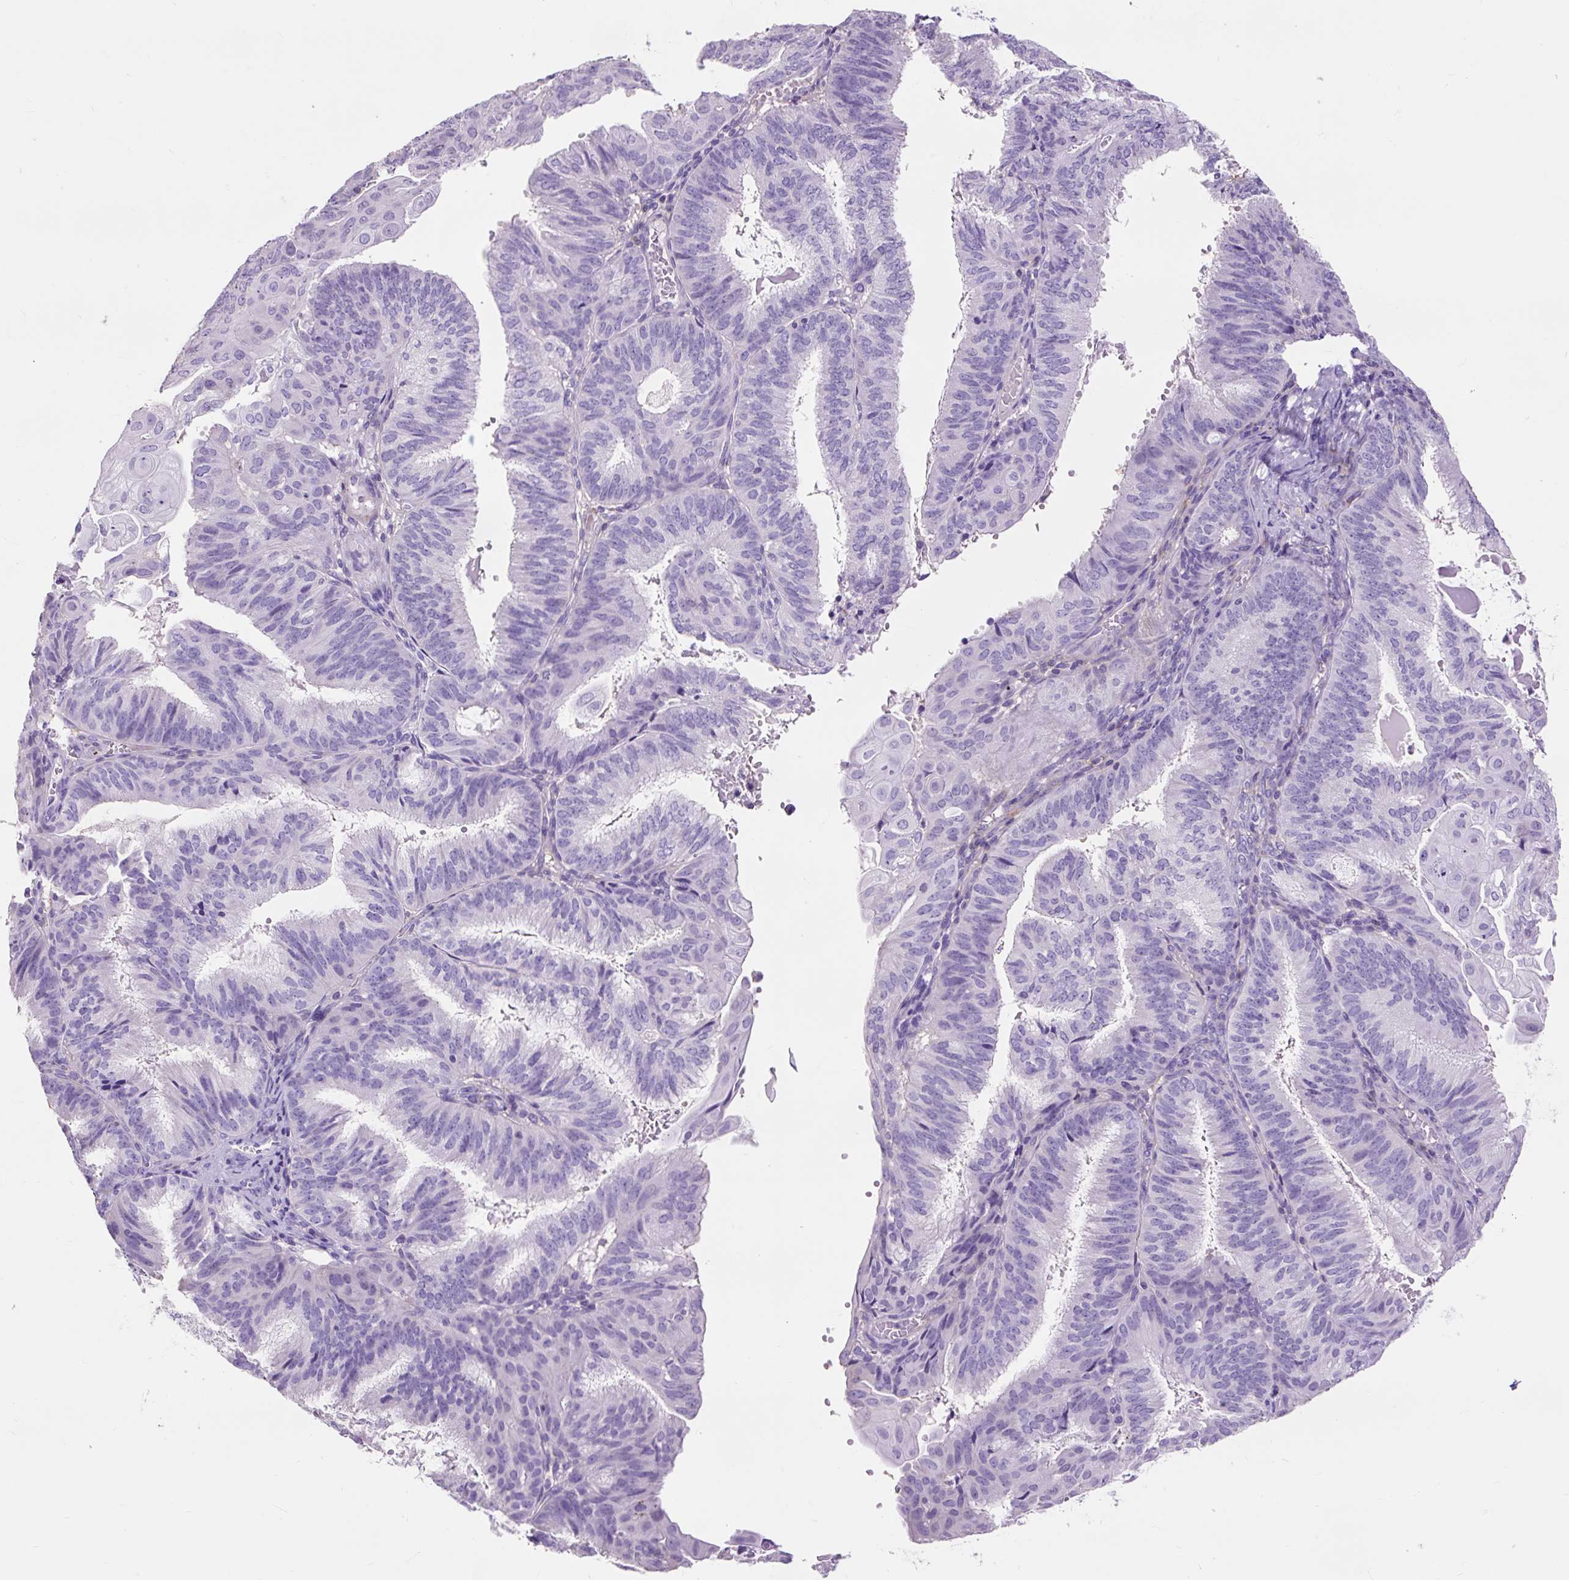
{"staining": {"intensity": "negative", "quantity": "none", "location": "none"}, "tissue": "endometrial cancer", "cell_type": "Tumor cells", "image_type": "cancer", "snomed": [{"axis": "morphology", "description": "Adenocarcinoma, NOS"}, {"axis": "topography", "description": "Endometrium"}], "caption": "Micrograph shows no significant protein positivity in tumor cells of endometrial cancer.", "gene": "OR10A7", "patient": {"sex": "female", "age": 49}}